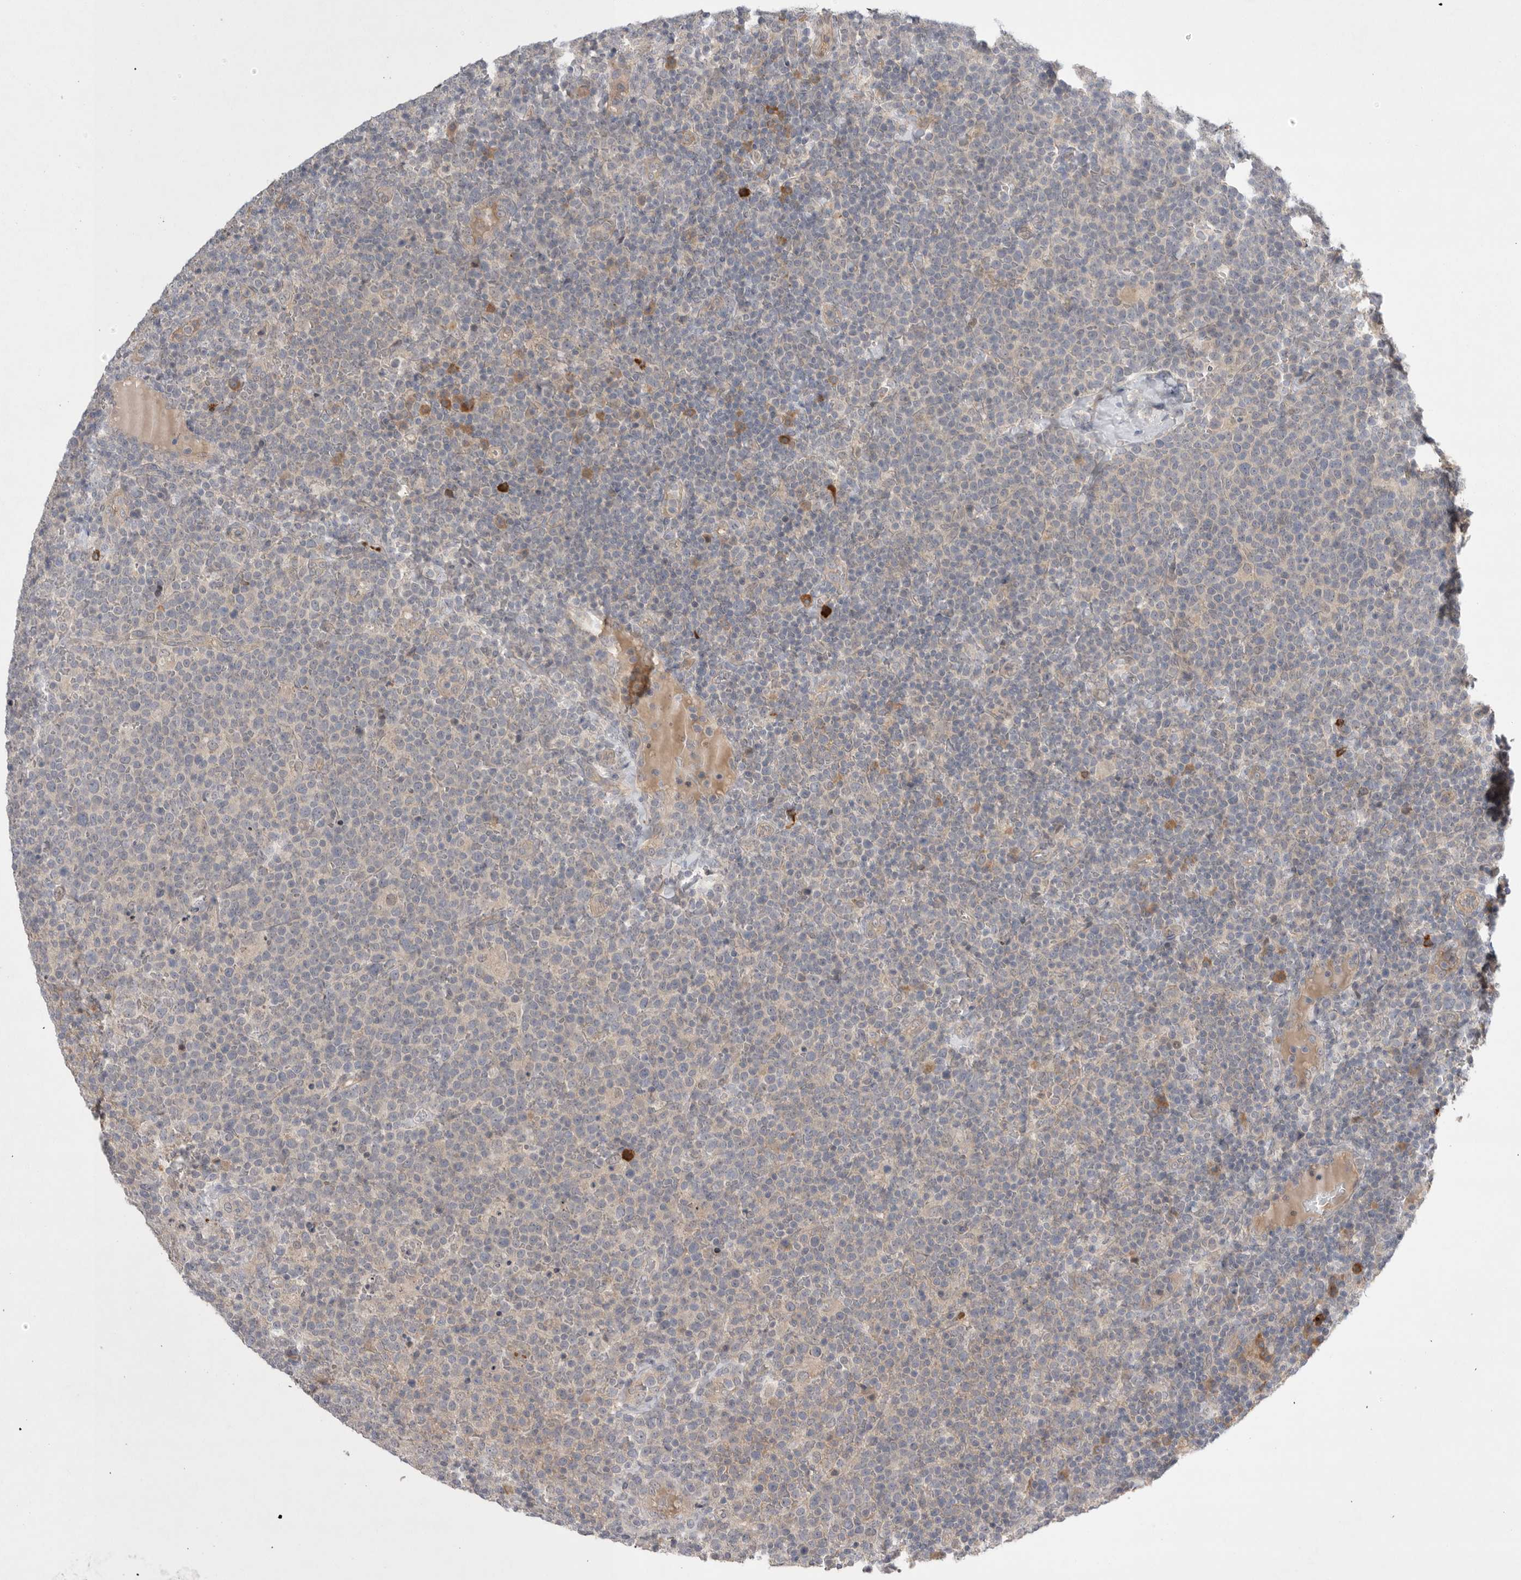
{"staining": {"intensity": "negative", "quantity": "none", "location": "none"}, "tissue": "lymphoma", "cell_type": "Tumor cells", "image_type": "cancer", "snomed": [{"axis": "morphology", "description": "Malignant lymphoma, non-Hodgkin's type, High grade"}, {"axis": "topography", "description": "Lymph node"}], "caption": "Photomicrograph shows no significant protein staining in tumor cells of lymphoma.", "gene": "NRCAM", "patient": {"sex": "male", "age": 61}}